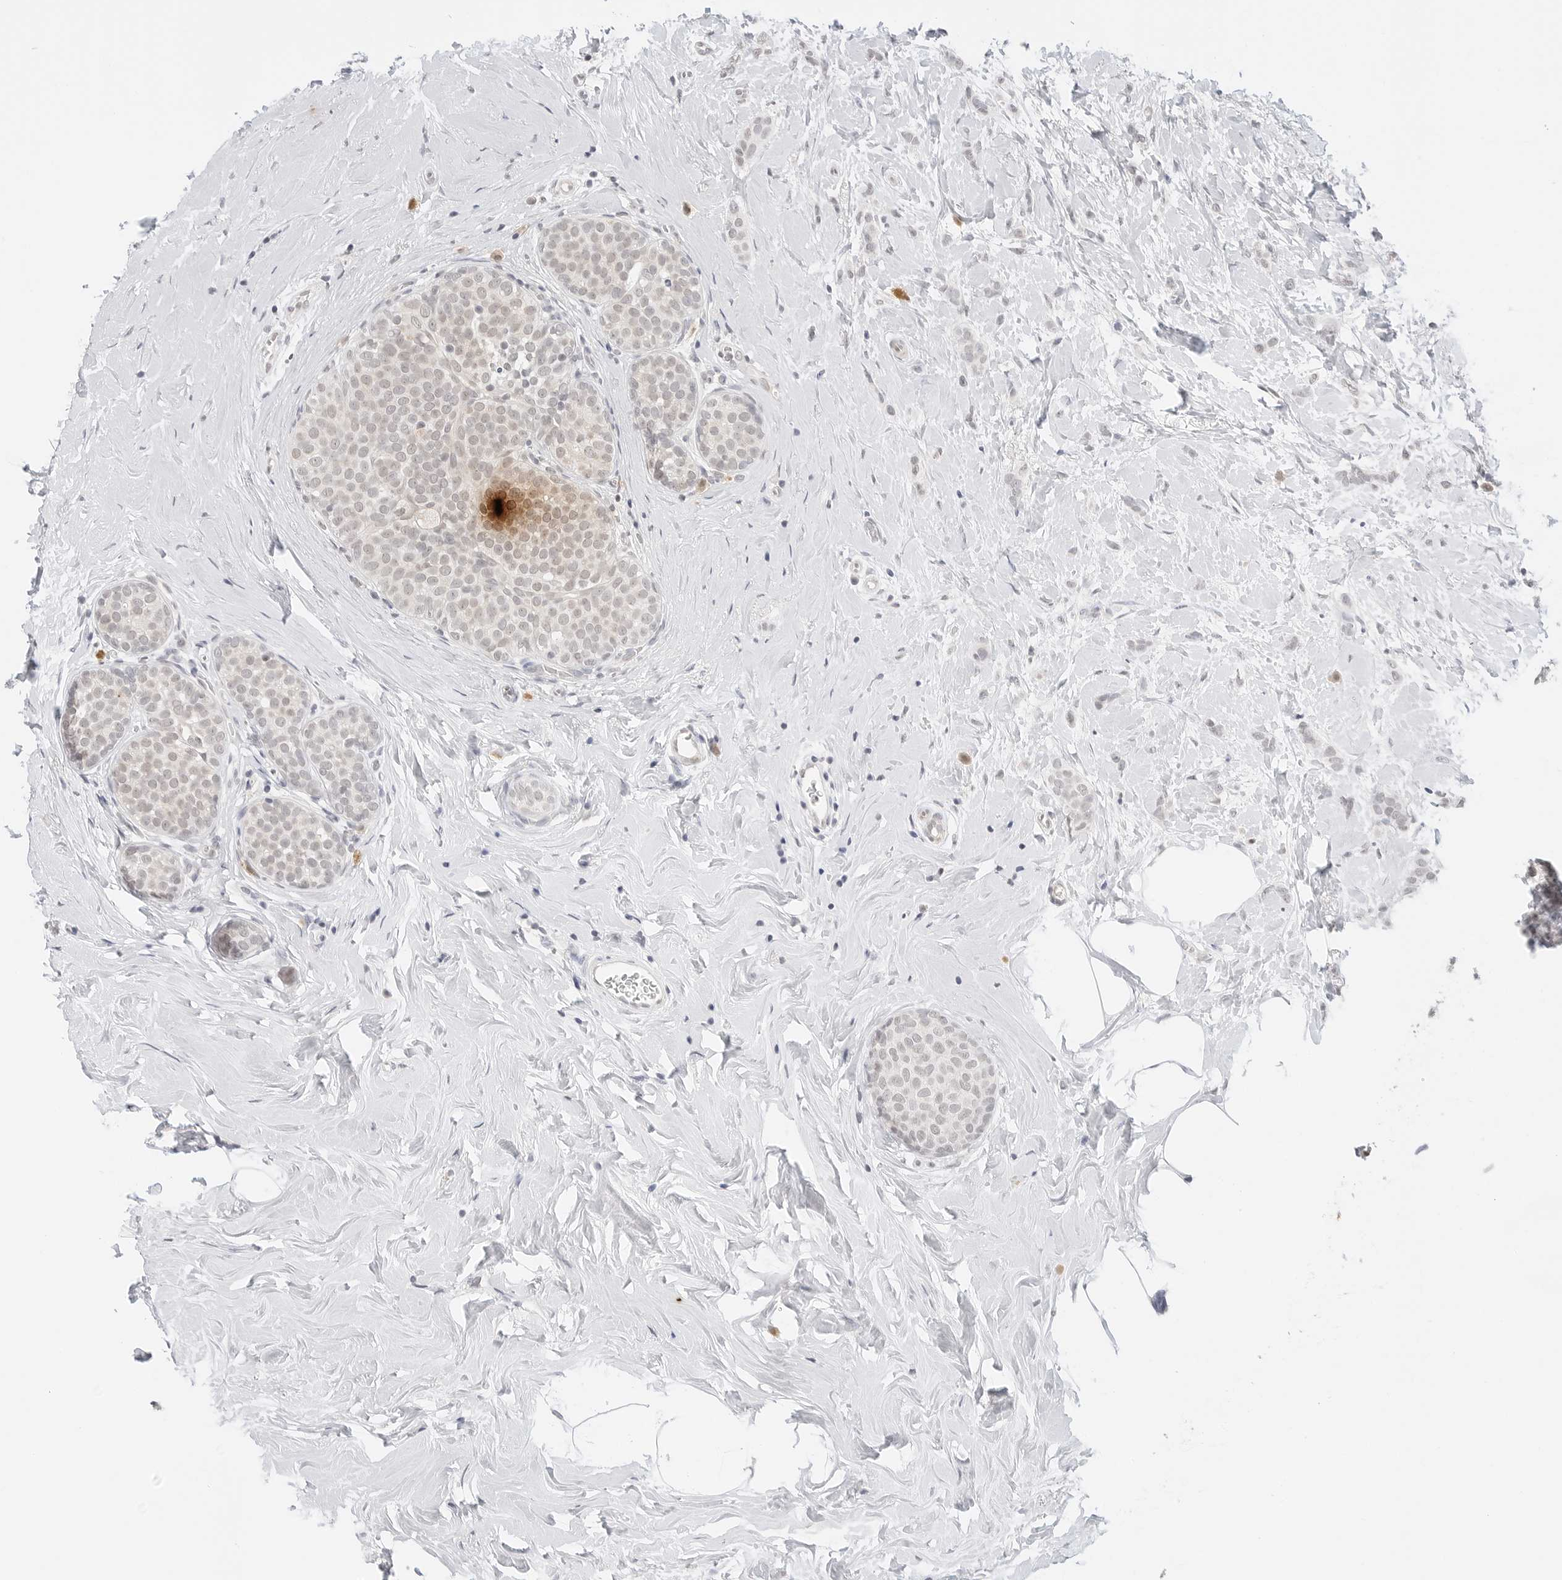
{"staining": {"intensity": "negative", "quantity": "none", "location": "none"}, "tissue": "breast cancer", "cell_type": "Tumor cells", "image_type": "cancer", "snomed": [{"axis": "morphology", "description": "Lobular carcinoma, in situ"}, {"axis": "morphology", "description": "Lobular carcinoma"}, {"axis": "topography", "description": "Breast"}], "caption": "DAB (3,3'-diaminobenzidine) immunohistochemical staining of breast cancer demonstrates no significant staining in tumor cells.", "gene": "GPR34", "patient": {"sex": "female", "age": 41}}